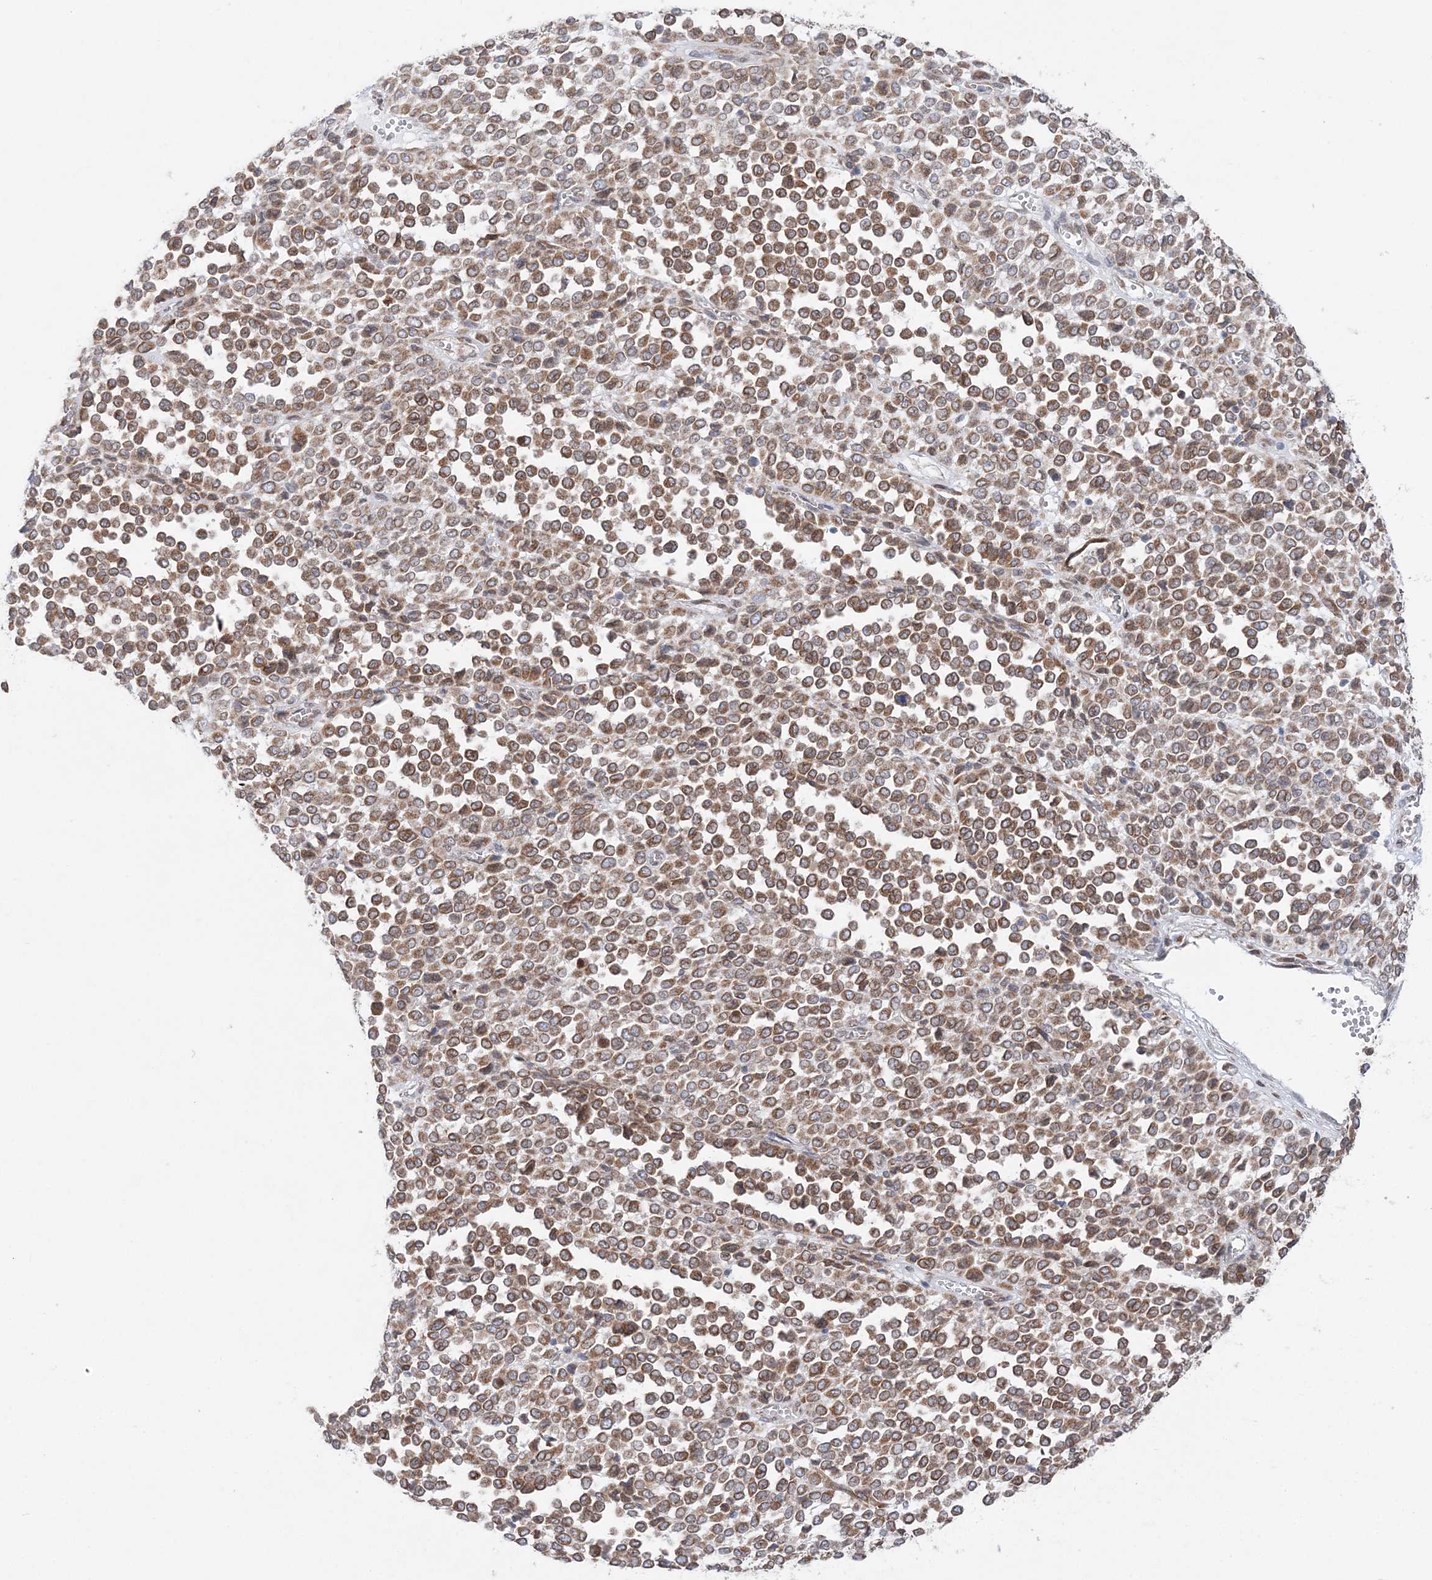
{"staining": {"intensity": "moderate", "quantity": ">75%", "location": "cytoplasmic/membranous"}, "tissue": "melanoma", "cell_type": "Tumor cells", "image_type": "cancer", "snomed": [{"axis": "morphology", "description": "Malignant melanoma, Metastatic site"}, {"axis": "topography", "description": "Pancreas"}], "caption": "Malignant melanoma (metastatic site) stained with a protein marker demonstrates moderate staining in tumor cells.", "gene": "TMED10", "patient": {"sex": "female", "age": 30}}